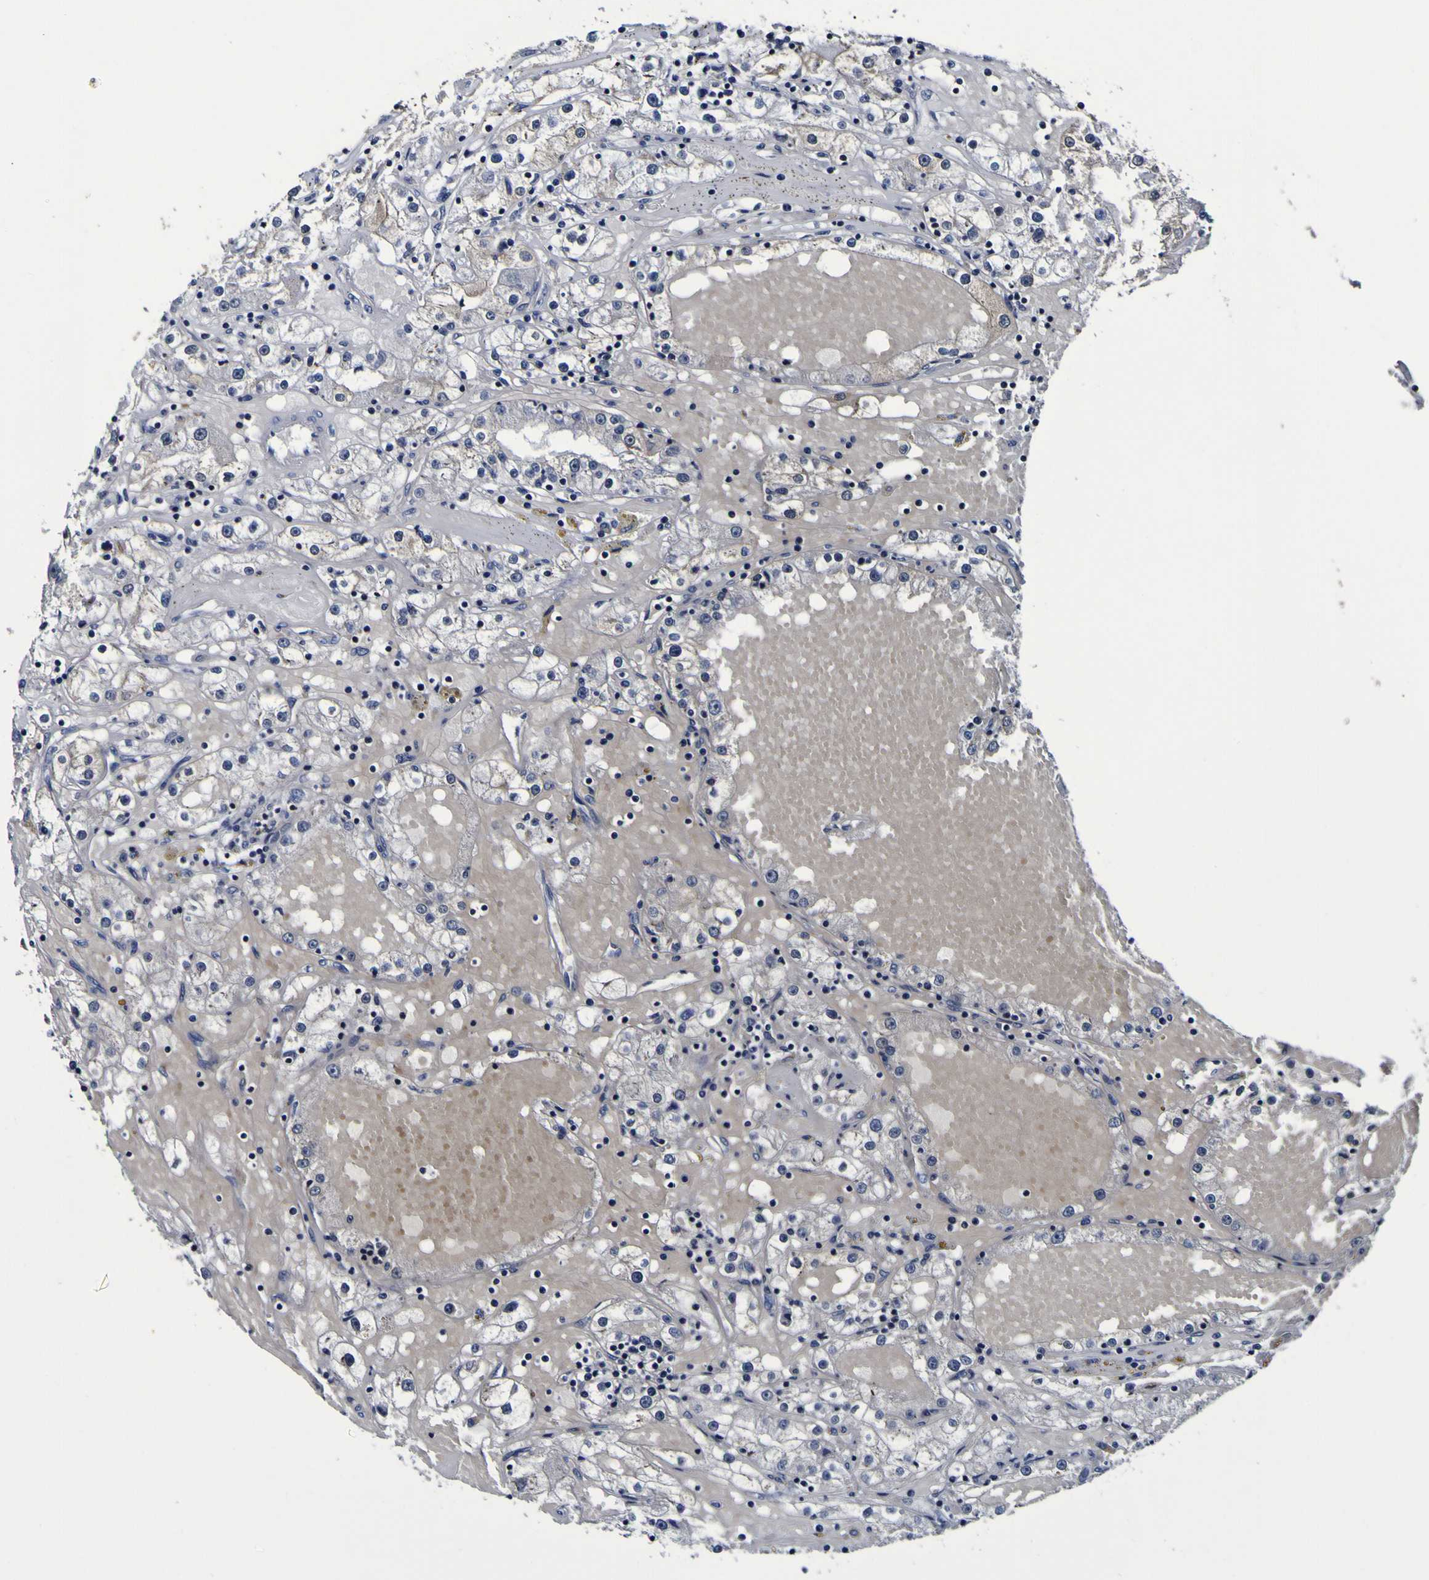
{"staining": {"intensity": "negative", "quantity": "none", "location": "none"}, "tissue": "renal cancer", "cell_type": "Tumor cells", "image_type": "cancer", "snomed": [{"axis": "morphology", "description": "Adenocarcinoma, NOS"}, {"axis": "topography", "description": "Kidney"}], "caption": "Immunohistochemistry (IHC) photomicrograph of renal adenocarcinoma stained for a protein (brown), which exhibits no positivity in tumor cells.", "gene": "SORCS1", "patient": {"sex": "male", "age": 56}}